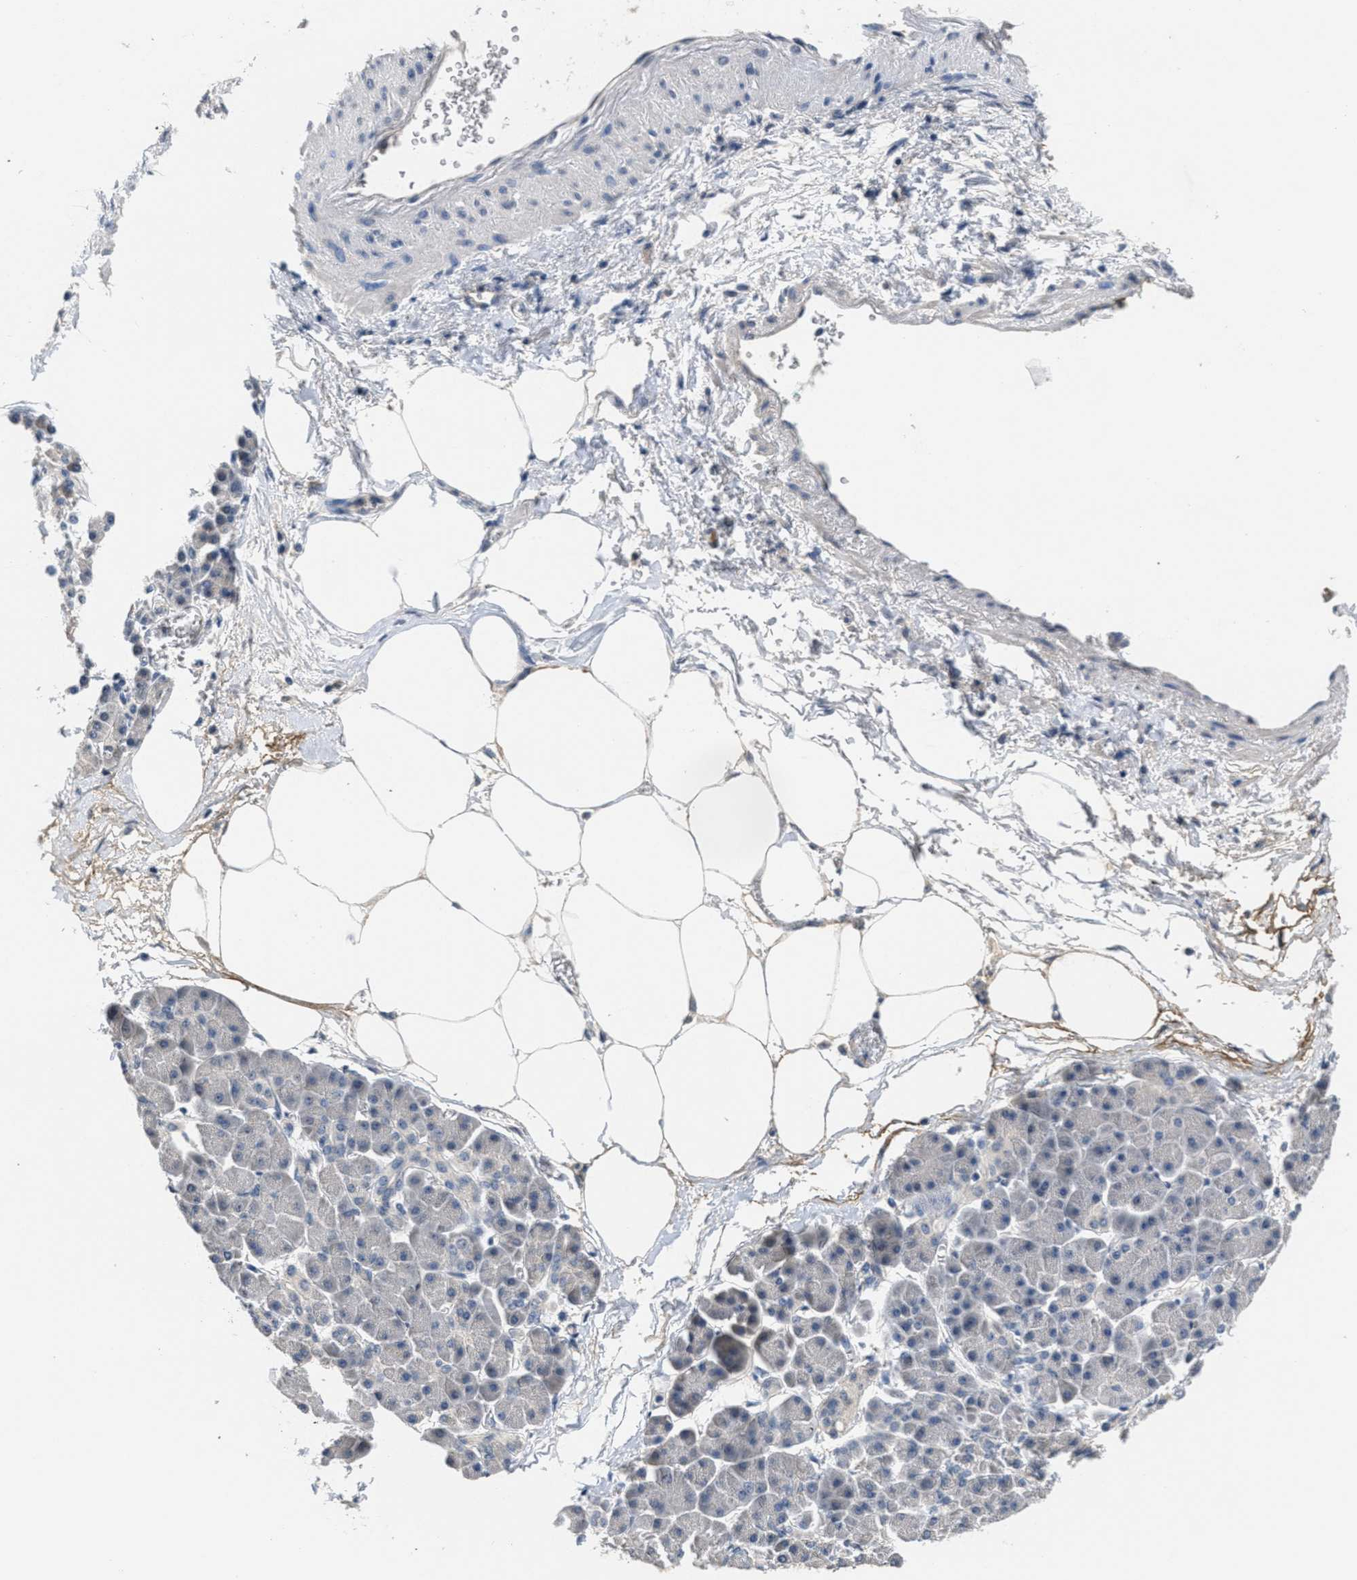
{"staining": {"intensity": "negative", "quantity": "none", "location": "none"}, "tissue": "pancreatic cancer", "cell_type": "Tumor cells", "image_type": "cancer", "snomed": [{"axis": "morphology", "description": "Adenocarcinoma, NOS"}, {"axis": "topography", "description": "Pancreas"}], "caption": "There is no significant staining in tumor cells of pancreatic cancer (adenocarcinoma).", "gene": "ANGPT1", "patient": {"sex": "female", "age": 70}}